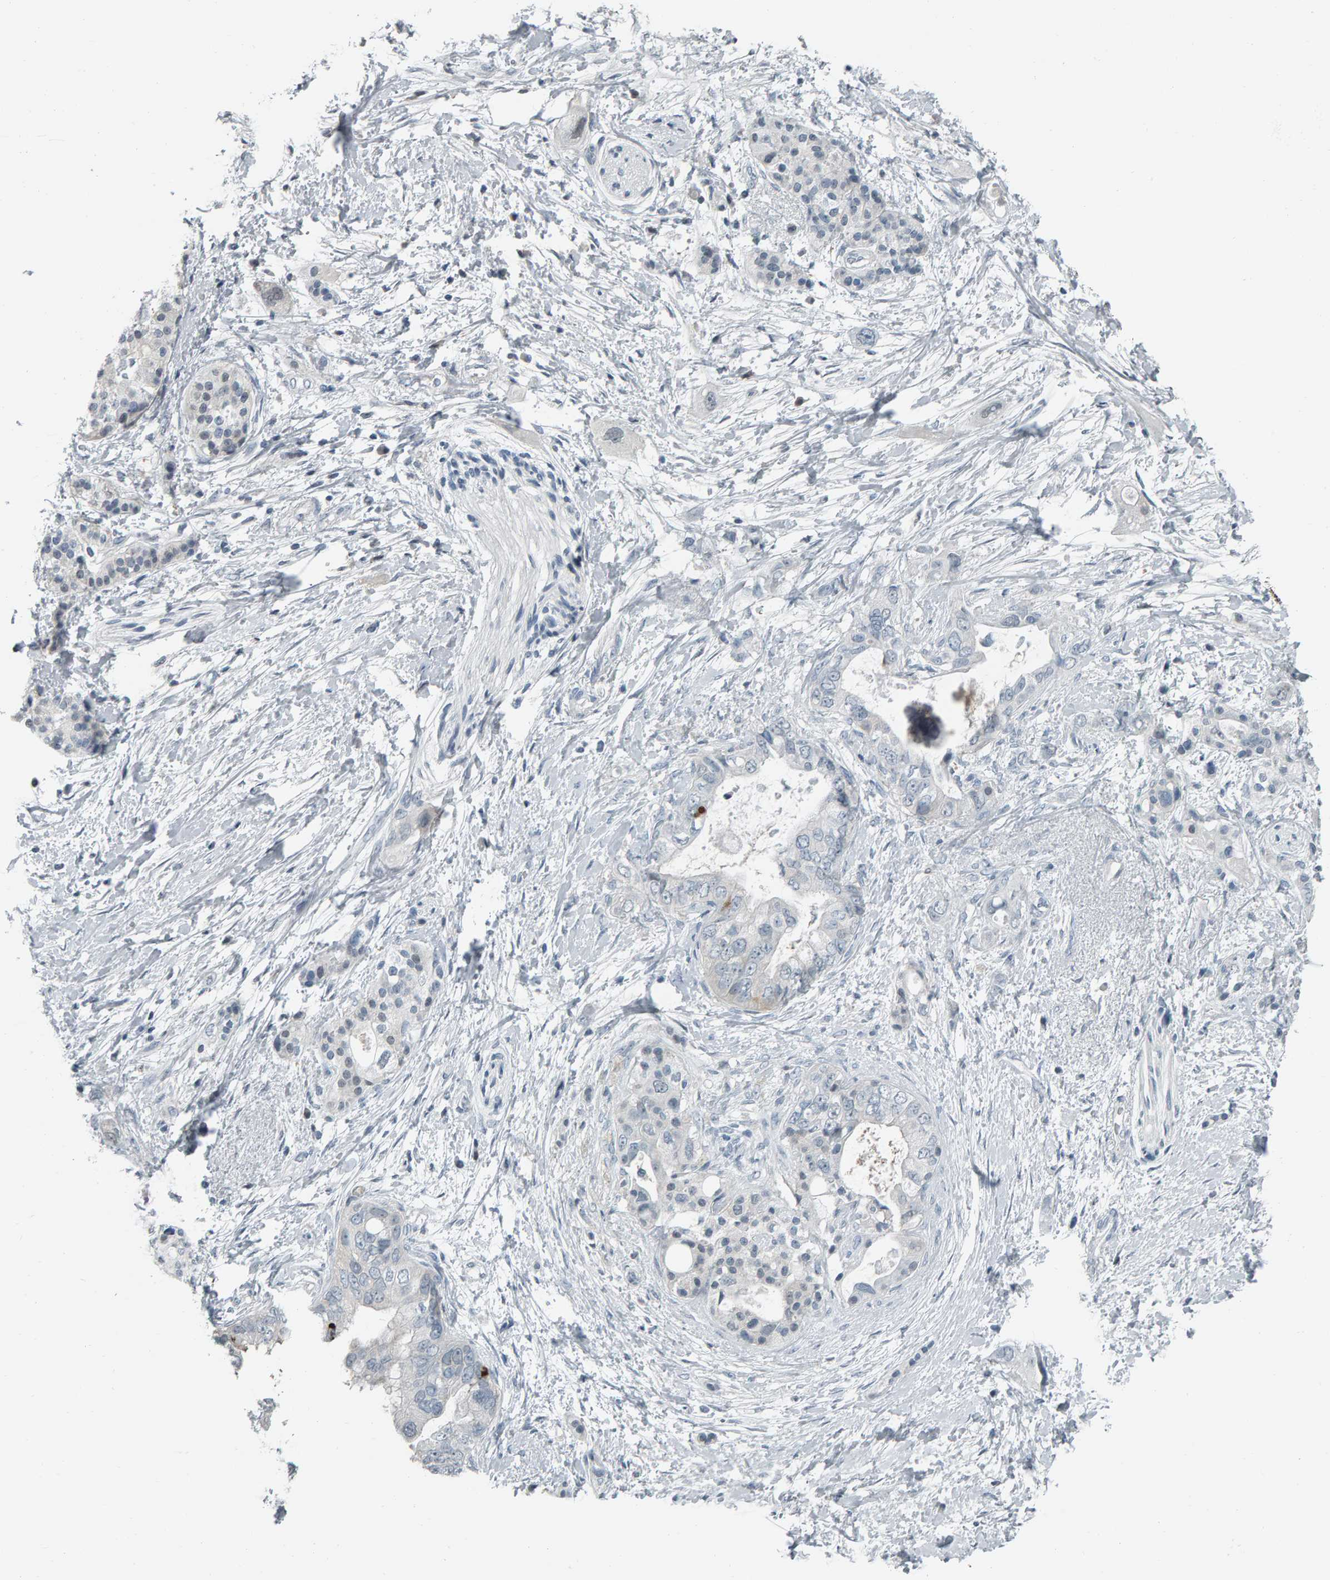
{"staining": {"intensity": "negative", "quantity": "none", "location": "none"}, "tissue": "pancreatic cancer", "cell_type": "Tumor cells", "image_type": "cancer", "snomed": [{"axis": "morphology", "description": "Adenocarcinoma, NOS"}, {"axis": "topography", "description": "Pancreas"}], "caption": "A high-resolution image shows immunohistochemistry staining of pancreatic cancer (adenocarcinoma), which displays no significant positivity in tumor cells.", "gene": "PYY", "patient": {"sex": "female", "age": 56}}